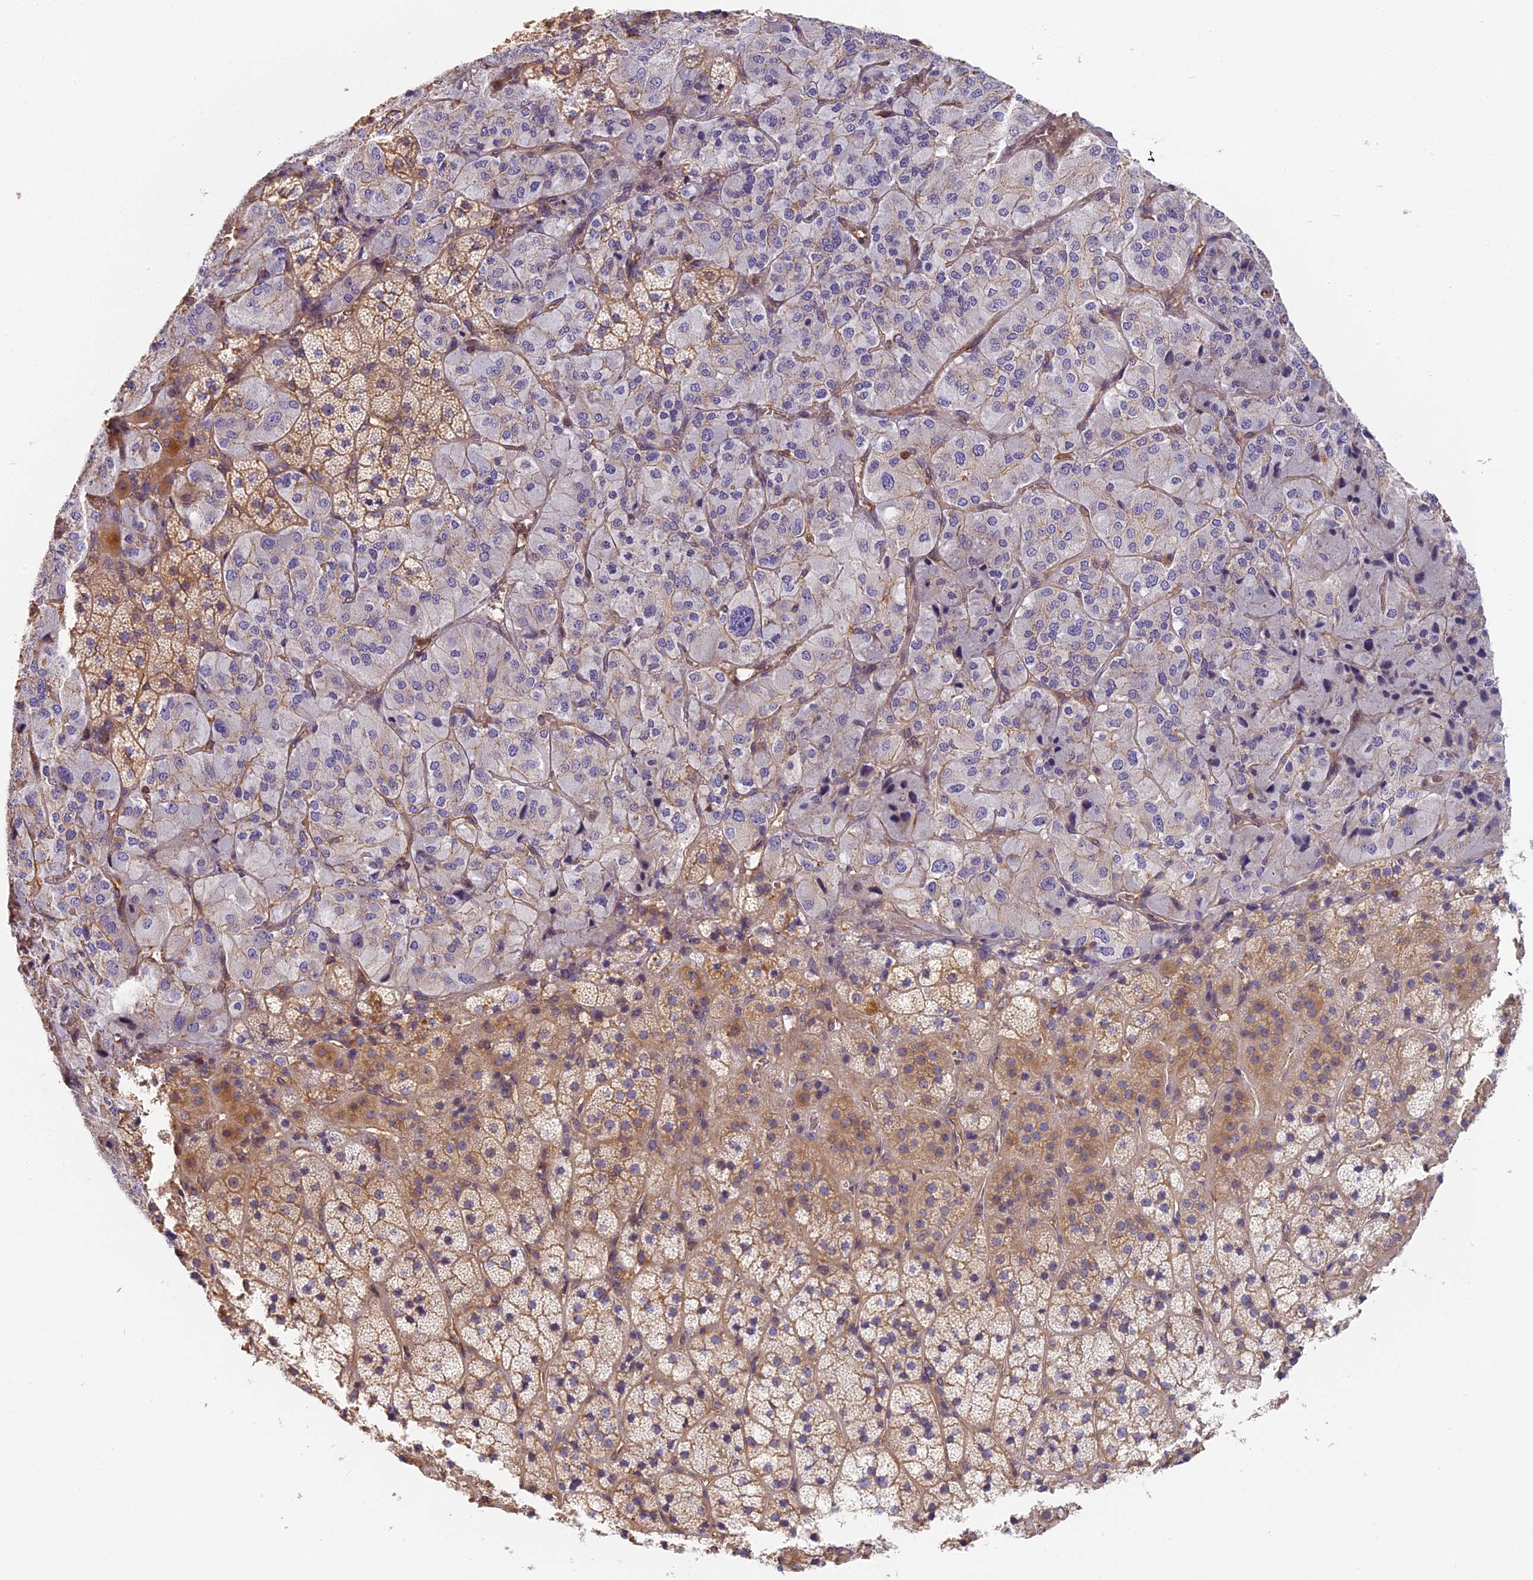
{"staining": {"intensity": "weak", "quantity": "25%-75%", "location": "cytoplasmic/membranous"}, "tissue": "adrenal gland", "cell_type": "Glandular cells", "image_type": "normal", "snomed": [{"axis": "morphology", "description": "Normal tissue, NOS"}, {"axis": "topography", "description": "Adrenal gland"}], "caption": "DAB (3,3'-diaminobenzidine) immunohistochemical staining of normal adrenal gland reveals weak cytoplasmic/membranous protein staining in about 25%-75% of glandular cells.", "gene": "VPS18", "patient": {"sex": "female", "age": 44}}